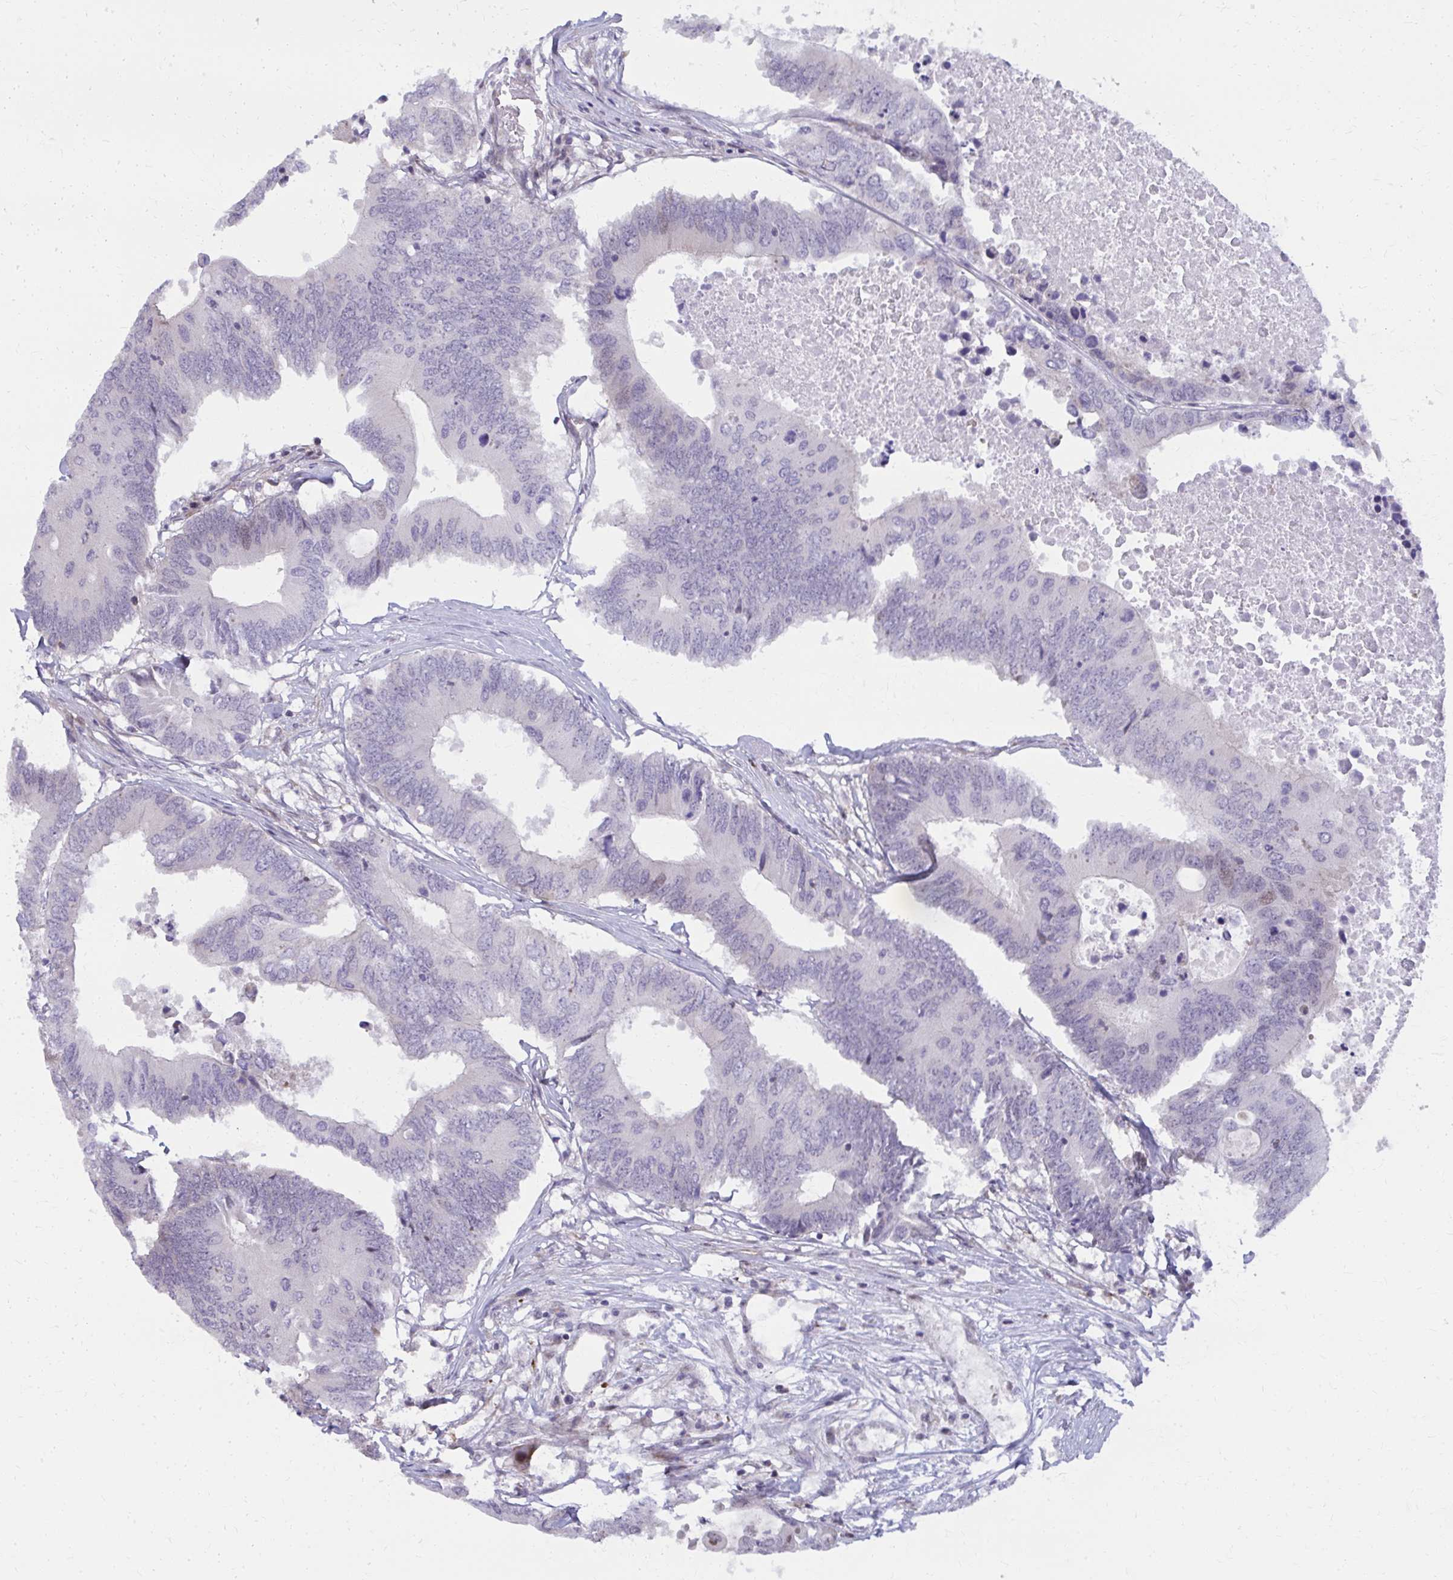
{"staining": {"intensity": "weak", "quantity": "<25%", "location": "nuclear"}, "tissue": "colorectal cancer", "cell_type": "Tumor cells", "image_type": "cancer", "snomed": [{"axis": "morphology", "description": "Adenocarcinoma, NOS"}, {"axis": "topography", "description": "Colon"}], "caption": "IHC photomicrograph of human adenocarcinoma (colorectal) stained for a protein (brown), which demonstrates no expression in tumor cells.", "gene": "MAF1", "patient": {"sex": "male", "age": 71}}